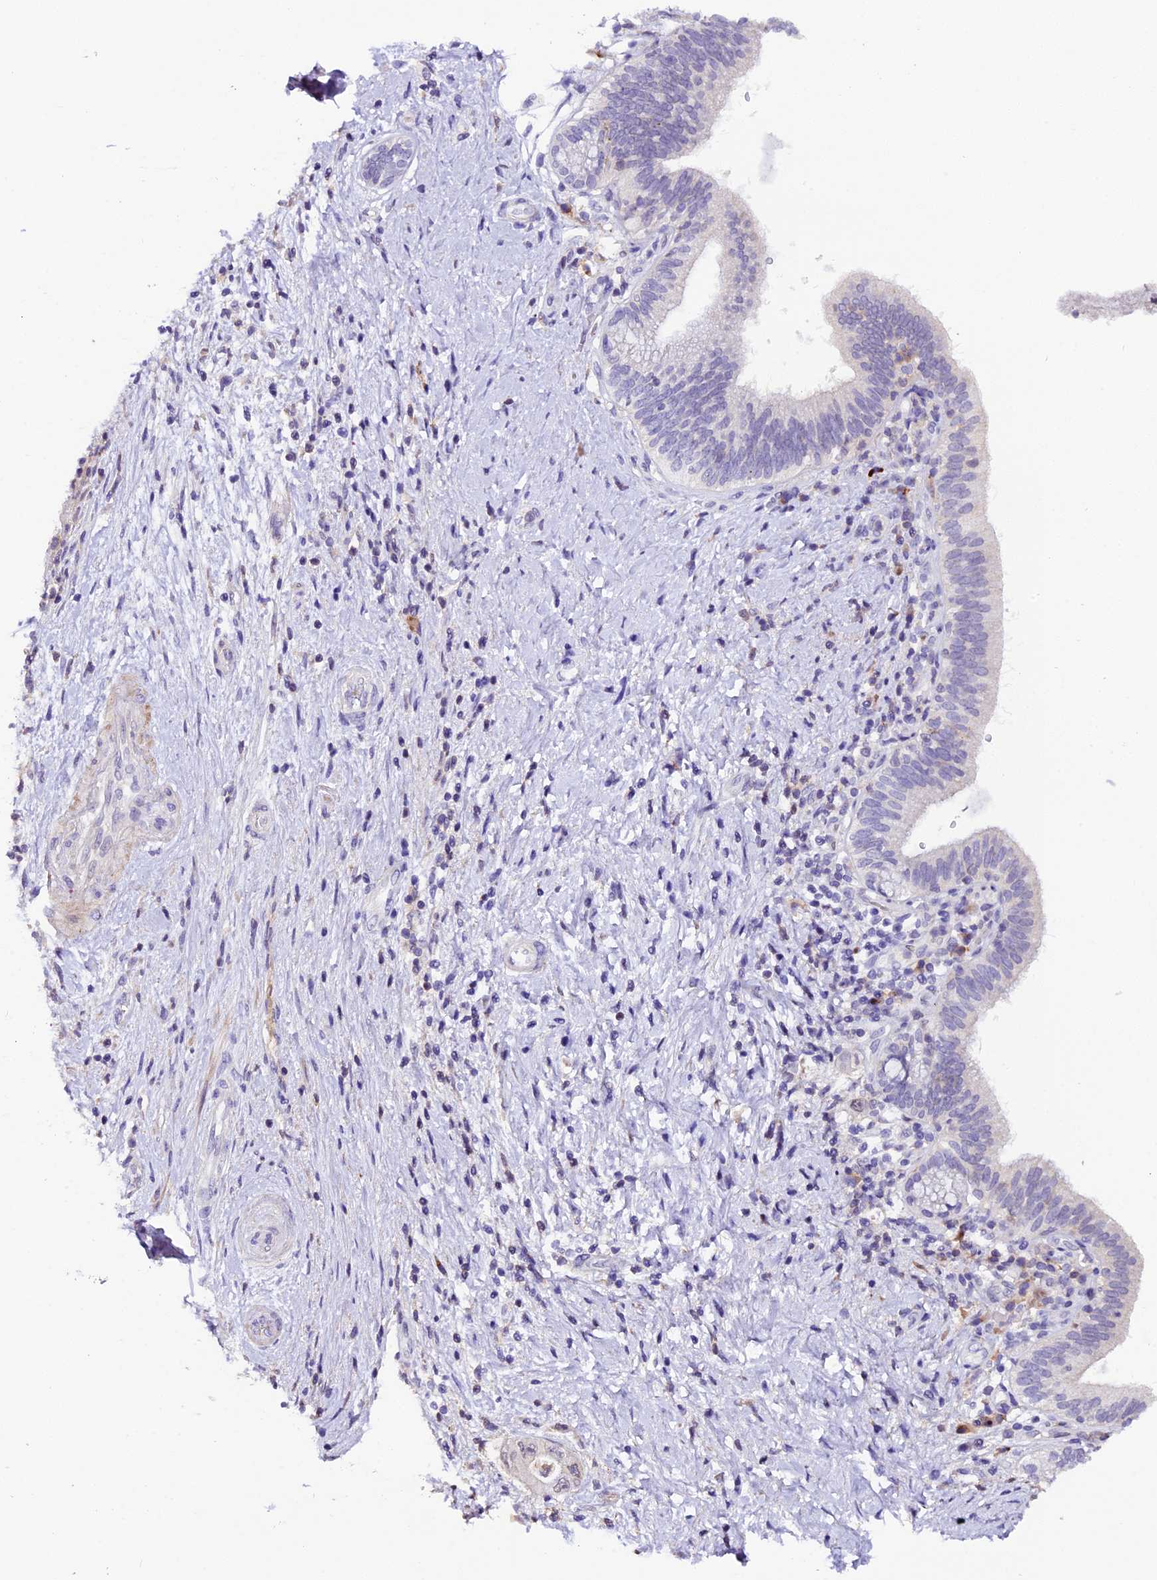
{"staining": {"intensity": "negative", "quantity": "none", "location": "none"}, "tissue": "pancreatic cancer", "cell_type": "Tumor cells", "image_type": "cancer", "snomed": [{"axis": "morphology", "description": "Adenocarcinoma, NOS"}, {"axis": "topography", "description": "Pancreas"}], "caption": "Pancreatic cancer was stained to show a protein in brown. There is no significant staining in tumor cells.", "gene": "MEX3B", "patient": {"sex": "female", "age": 73}}